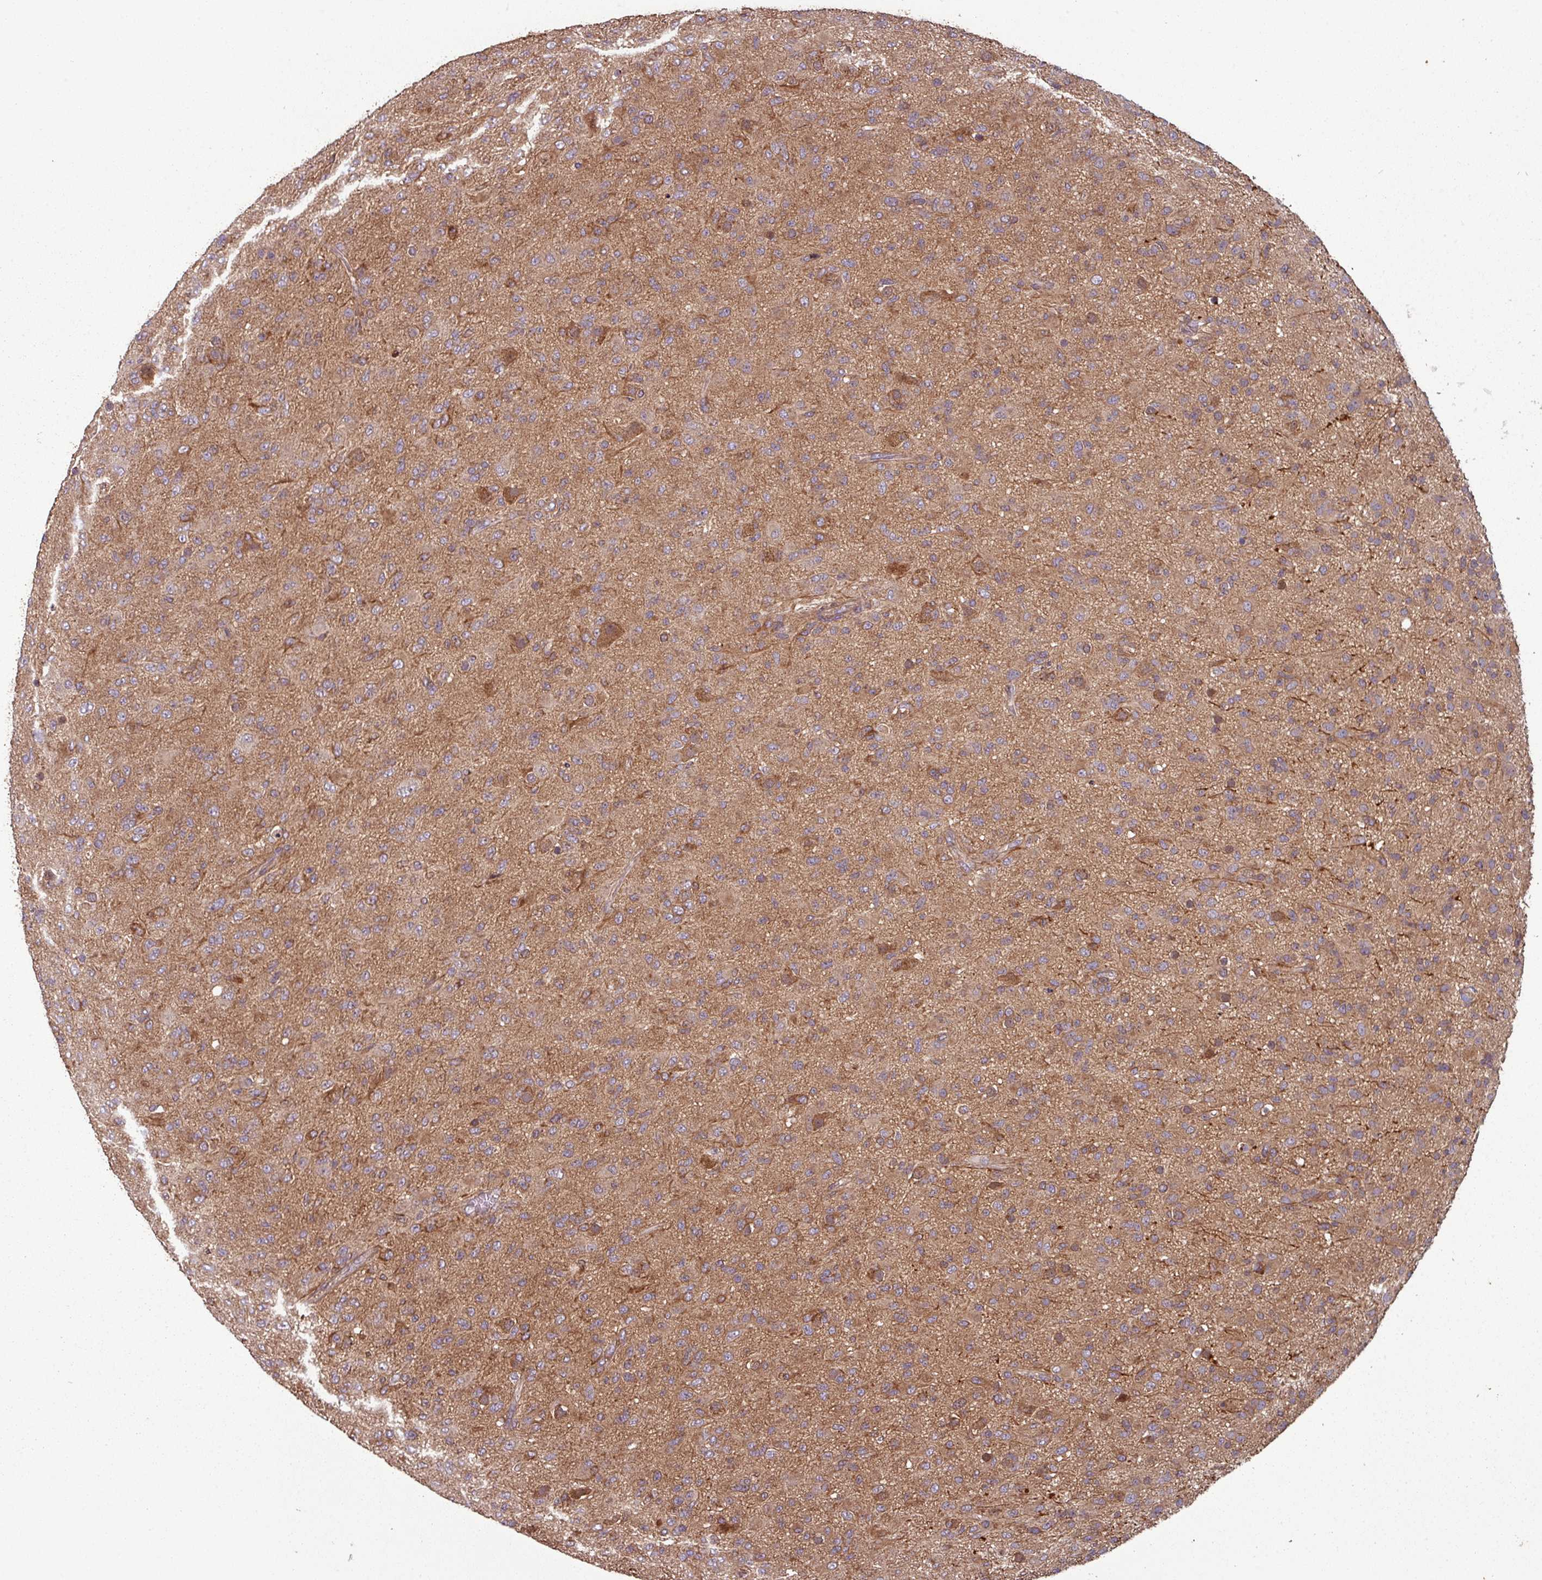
{"staining": {"intensity": "moderate", "quantity": "<25%", "location": "cytoplasmic/membranous,nuclear"}, "tissue": "glioma", "cell_type": "Tumor cells", "image_type": "cancer", "snomed": [{"axis": "morphology", "description": "Glioma, malignant, Low grade"}, {"axis": "topography", "description": "Brain"}], "caption": "Immunohistochemistry (IHC) image of neoplastic tissue: malignant low-grade glioma stained using IHC demonstrates low levels of moderate protein expression localized specifically in the cytoplasmic/membranous and nuclear of tumor cells, appearing as a cytoplasmic/membranous and nuclear brown color.", "gene": "GSKIP", "patient": {"sex": "male", "age": 65}}